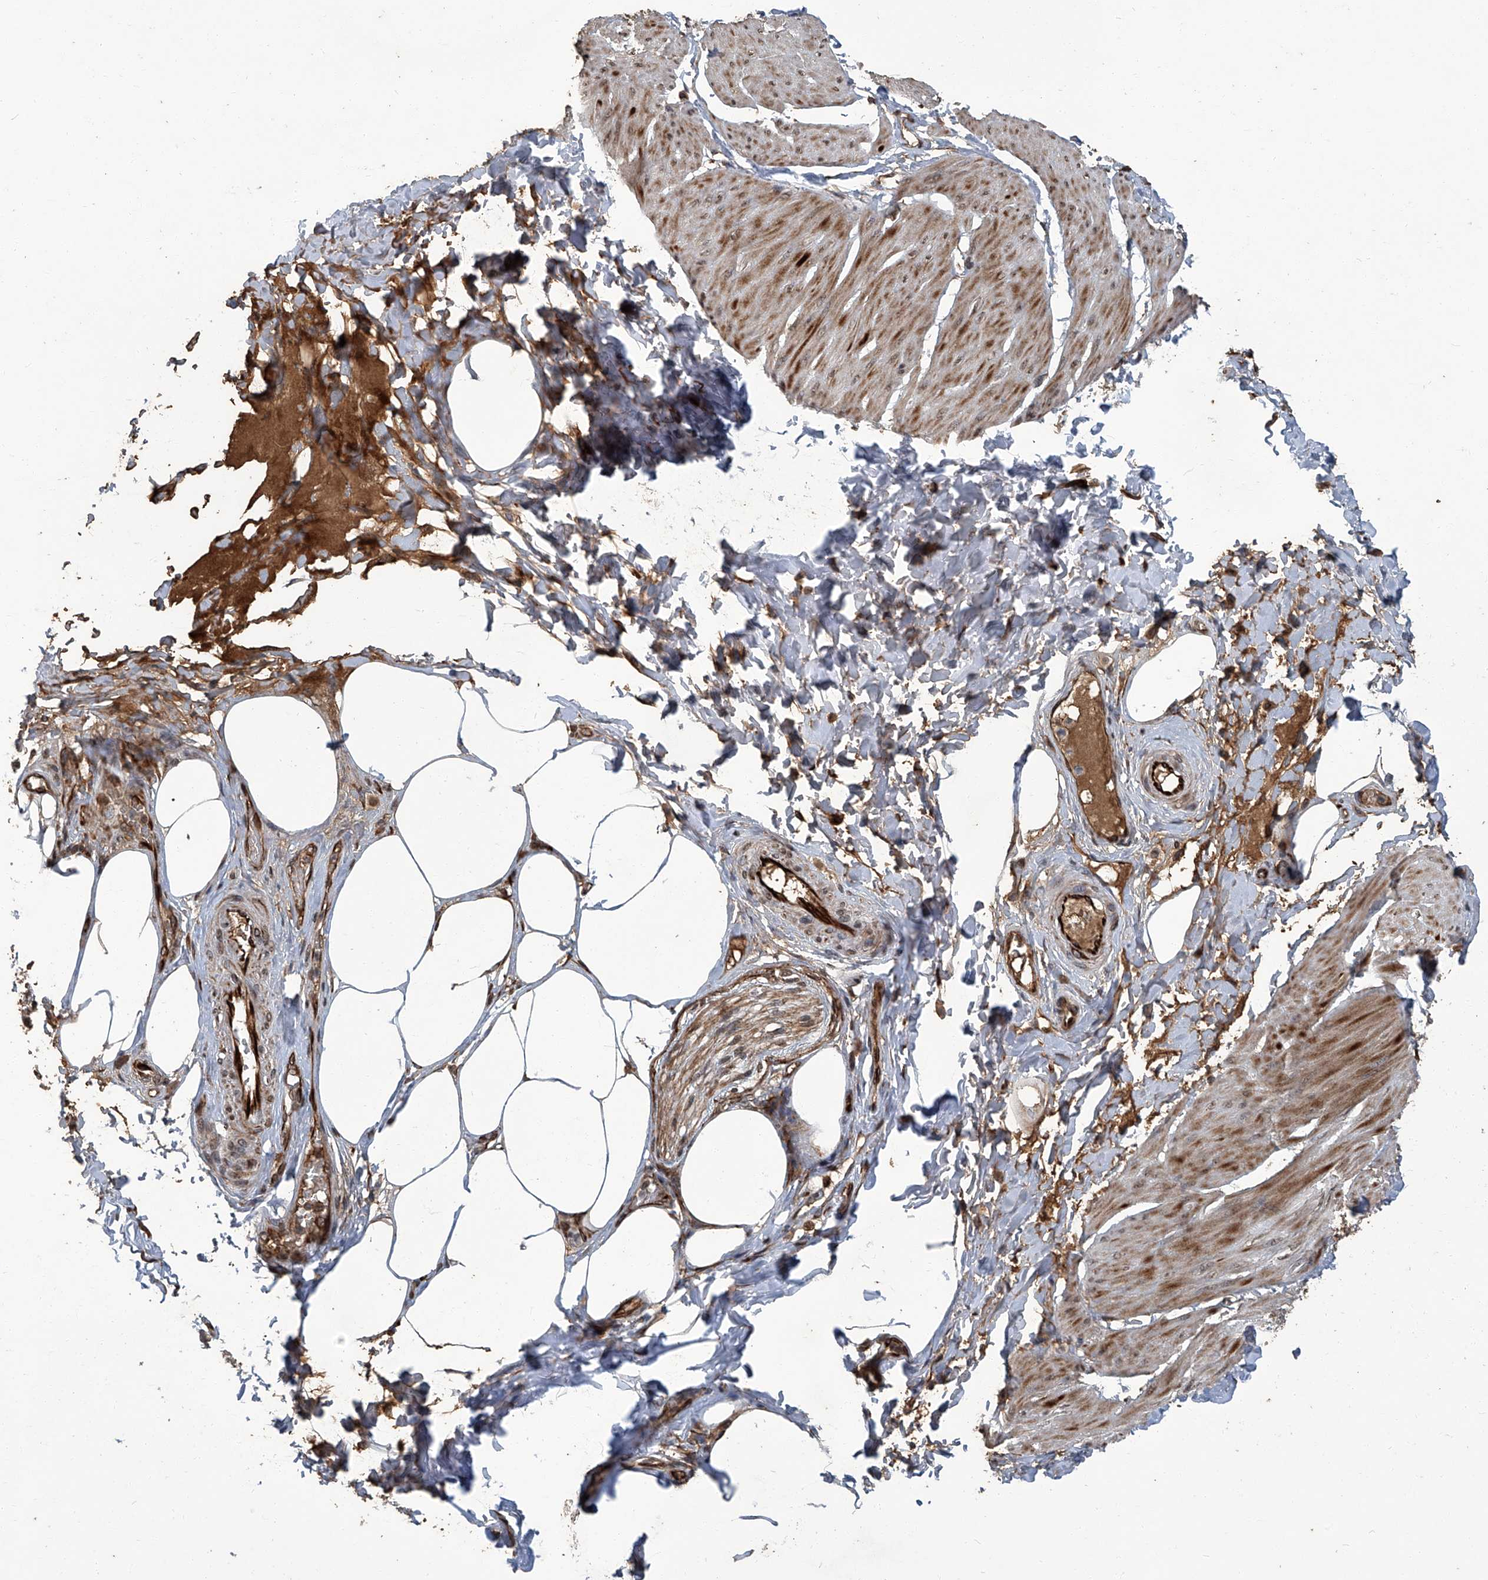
{"staining": {"intensity": "moderate", "quantity": "25%-75%", "location": "cytoplasmic/membranous,nuclear"}, "tissue": "smooth muscle", "cell_type": "Smooth muscle cells", "image_type": "normal", "snomed": [{"axis": "morphology", "description": "Urothelial carcinoma, High grade"}, {"axis": "topography", "description": "Urinary bladder"}], "caption": "A brown stain highlights moderate cytoplasmic/membranous,nuclear positivity of a protein in smooth muscle cells of normal human smooth muscle. (DAB = brown stain, brightfield microscopy at high magnification).", "gene": "GPR132", "patient": {"sex": "male", "age": 46}}